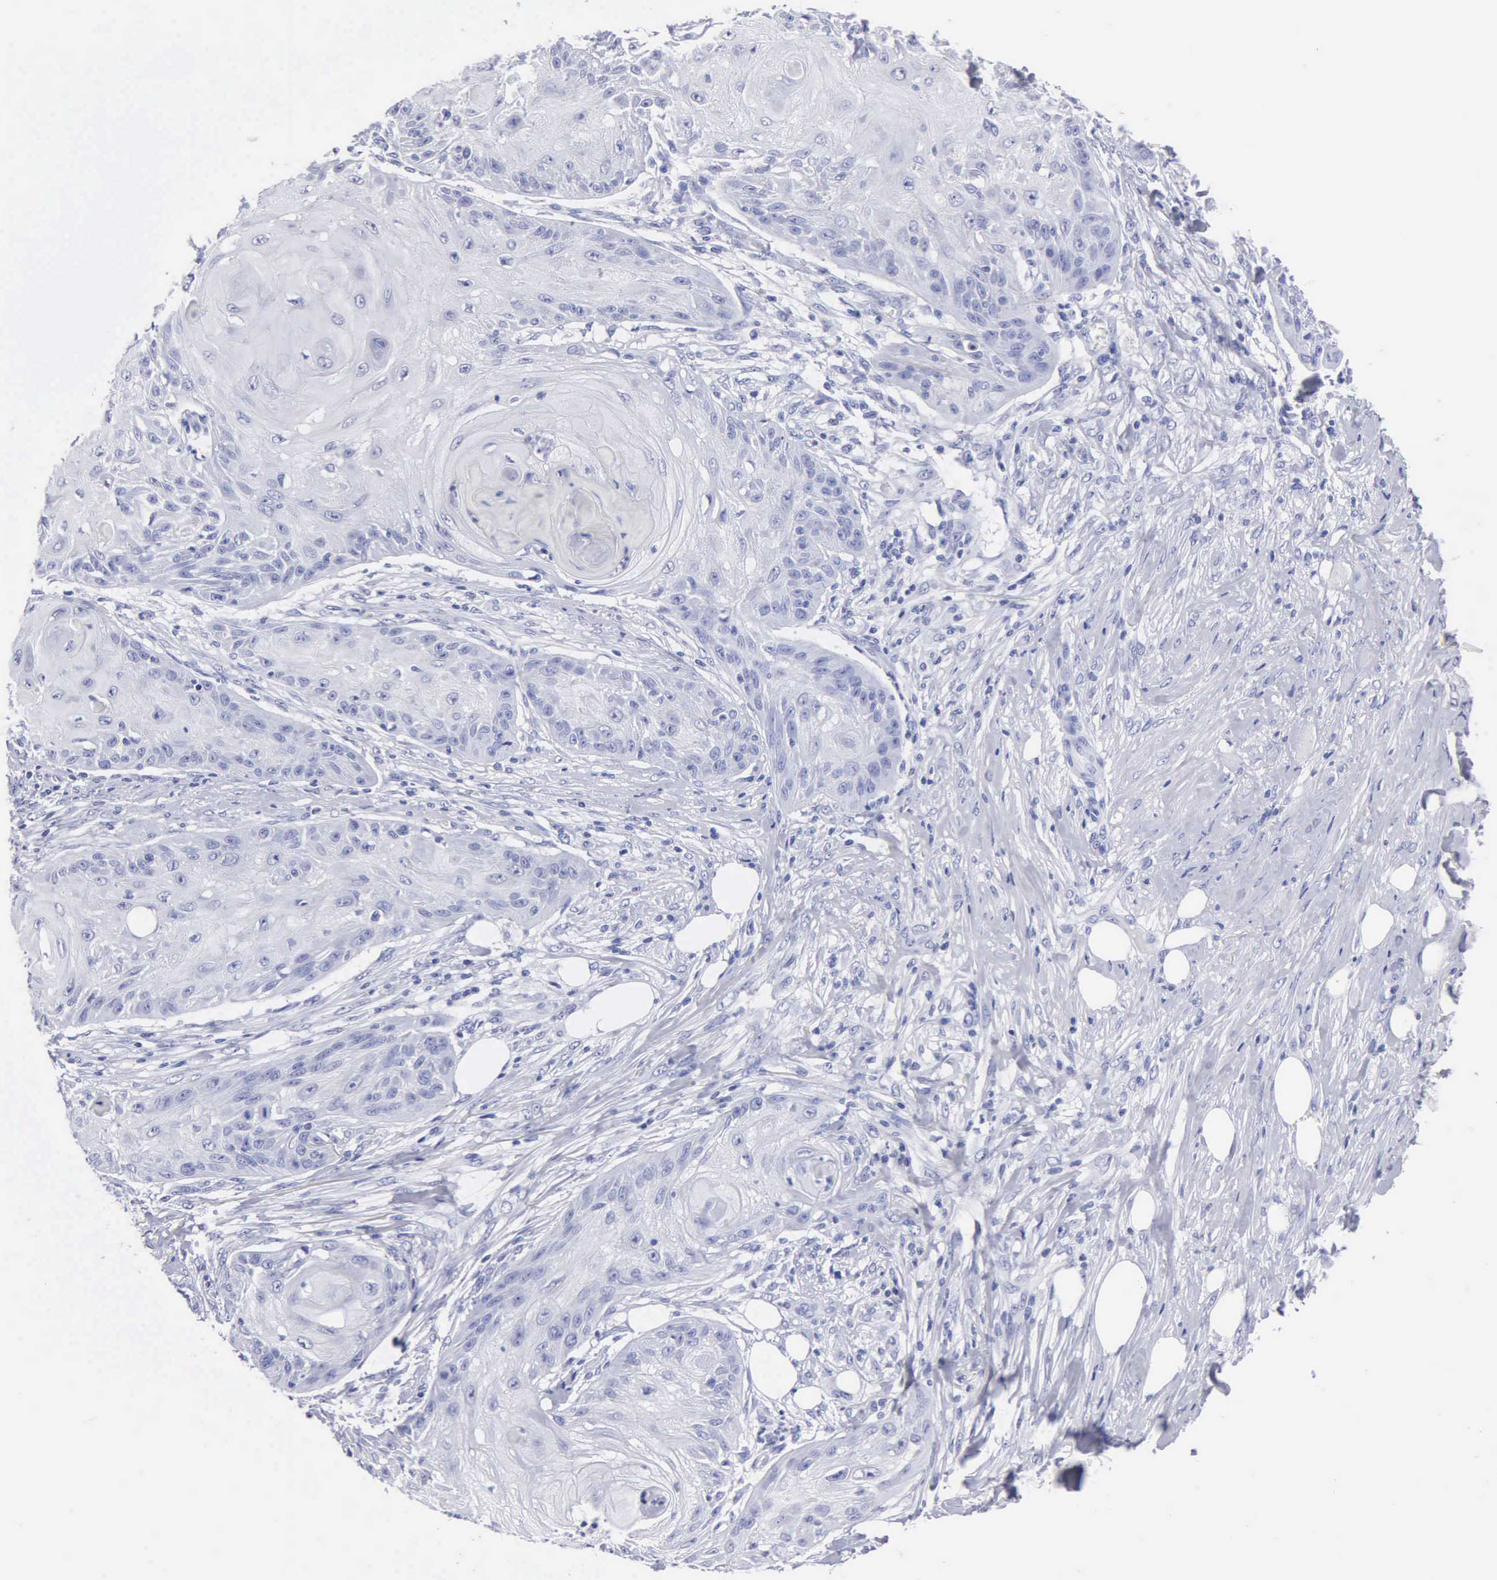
{"staining": {"intensity": "negative", "quantity": "none", "location": "none"}, "tissue": "skin cancer", "cell_type": "Tumor cells", "image_type": "cancer", "snomed": [{"axis": "morphology", "description": "Squamous cell carcinoma, NOS"}, {"axis": "topography", "description": "Skin"}], "caption": "Human skin cancer stained for a protein using immunohistochemistry displays no expression in tumor cells.", "gene": "CYP19A1", "patient": {"sex": "female", "age": 88}}